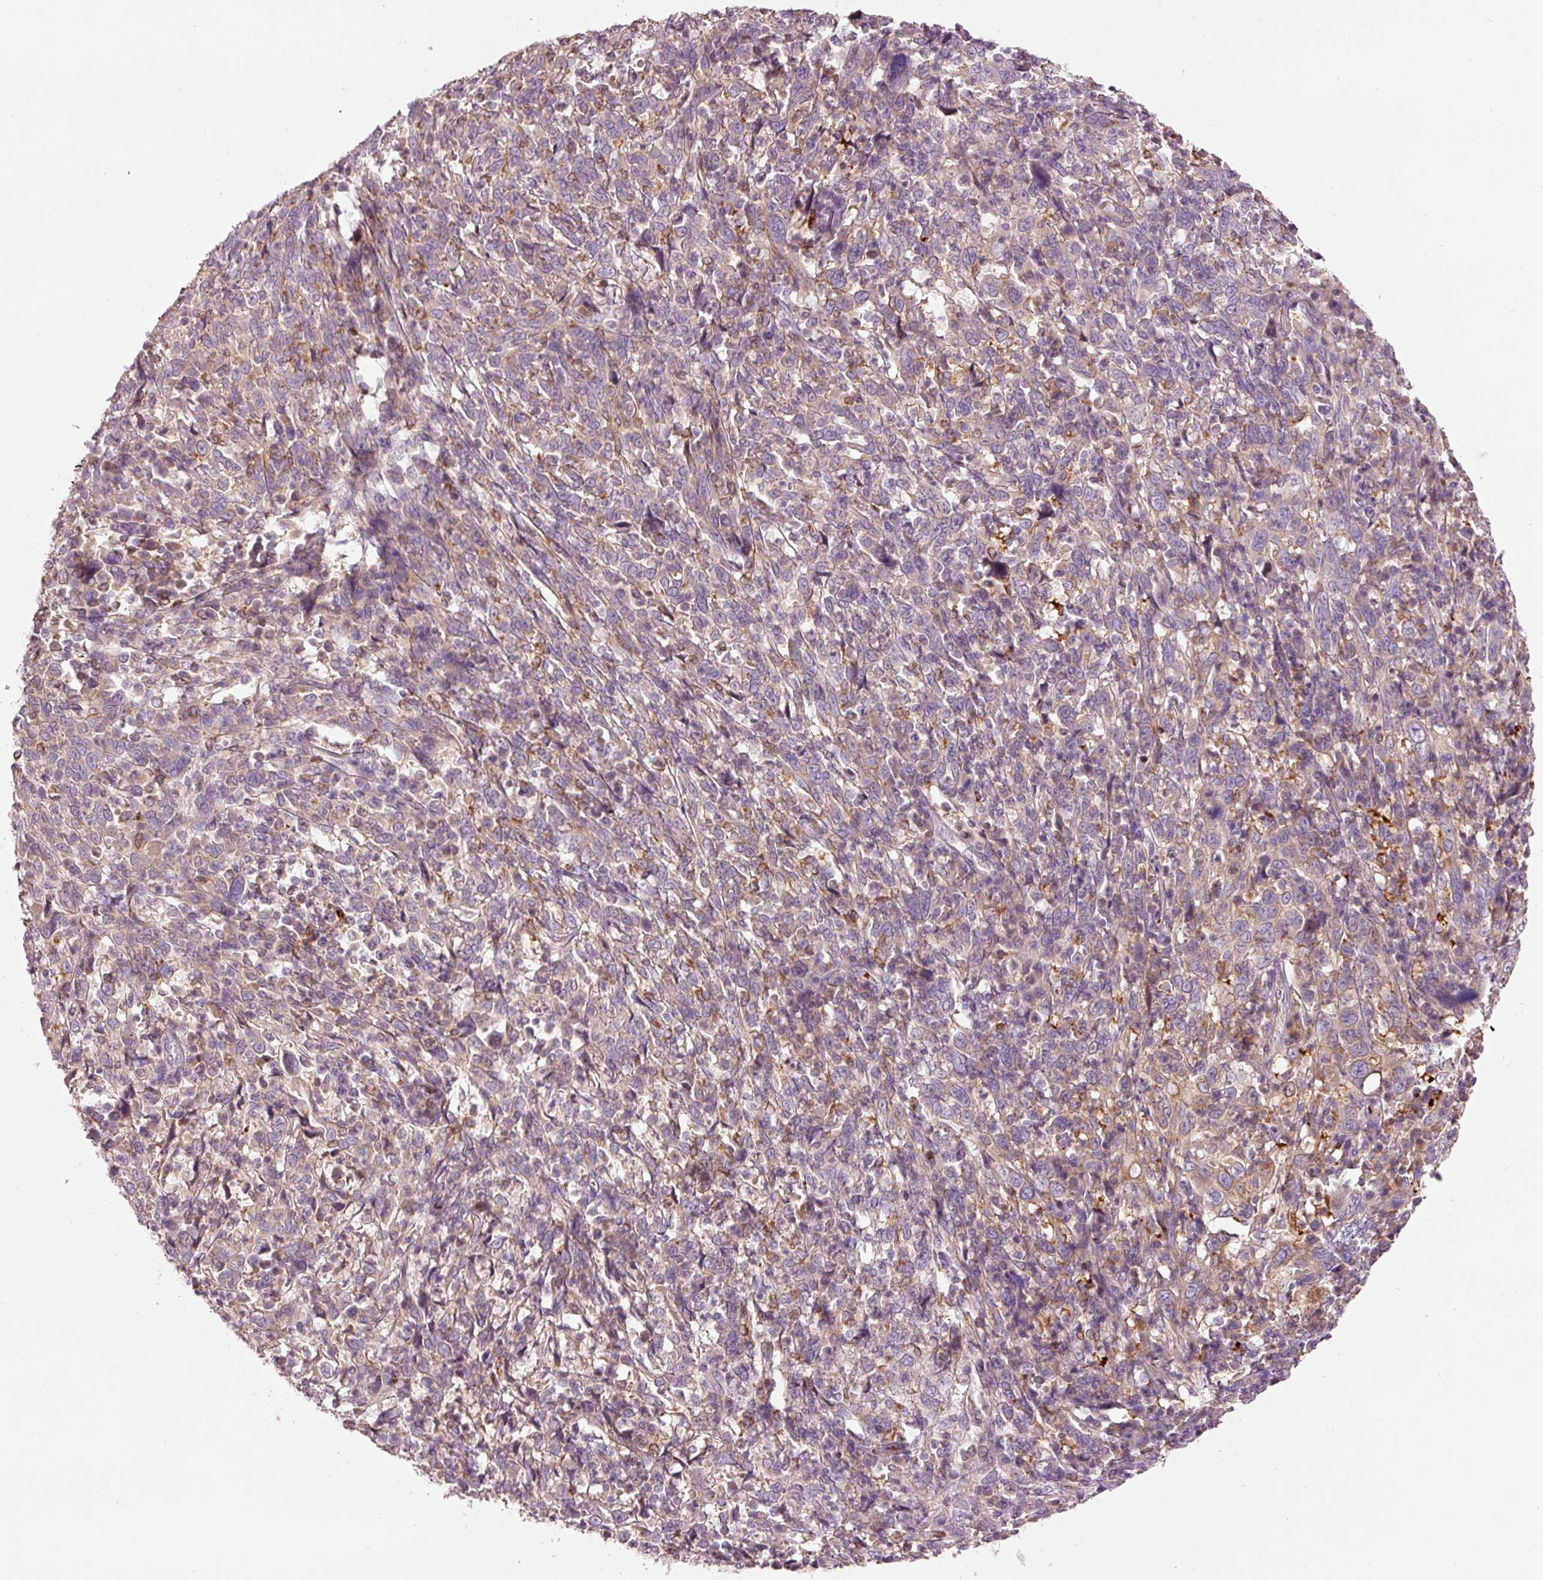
{"staining": {"intensity": "weak", "quantity": "<25%", "location": "cytoplasmic/membranous"}, "tissue": "cervical cancer", "cell_type": "Tumor cells", "image_type": "cancer", "snomed": [{"axis": "morphology", "description": "Squamous cell carcinoma, NOS"}, {"axis": "topography", "description": "Cervix"}], "caption": "Immunohistochemistry of human cervical cancer demonstrates no expression in tumor cells.", "gene": "KLHL21", "patient": {"sex": "female", "age": 46}}